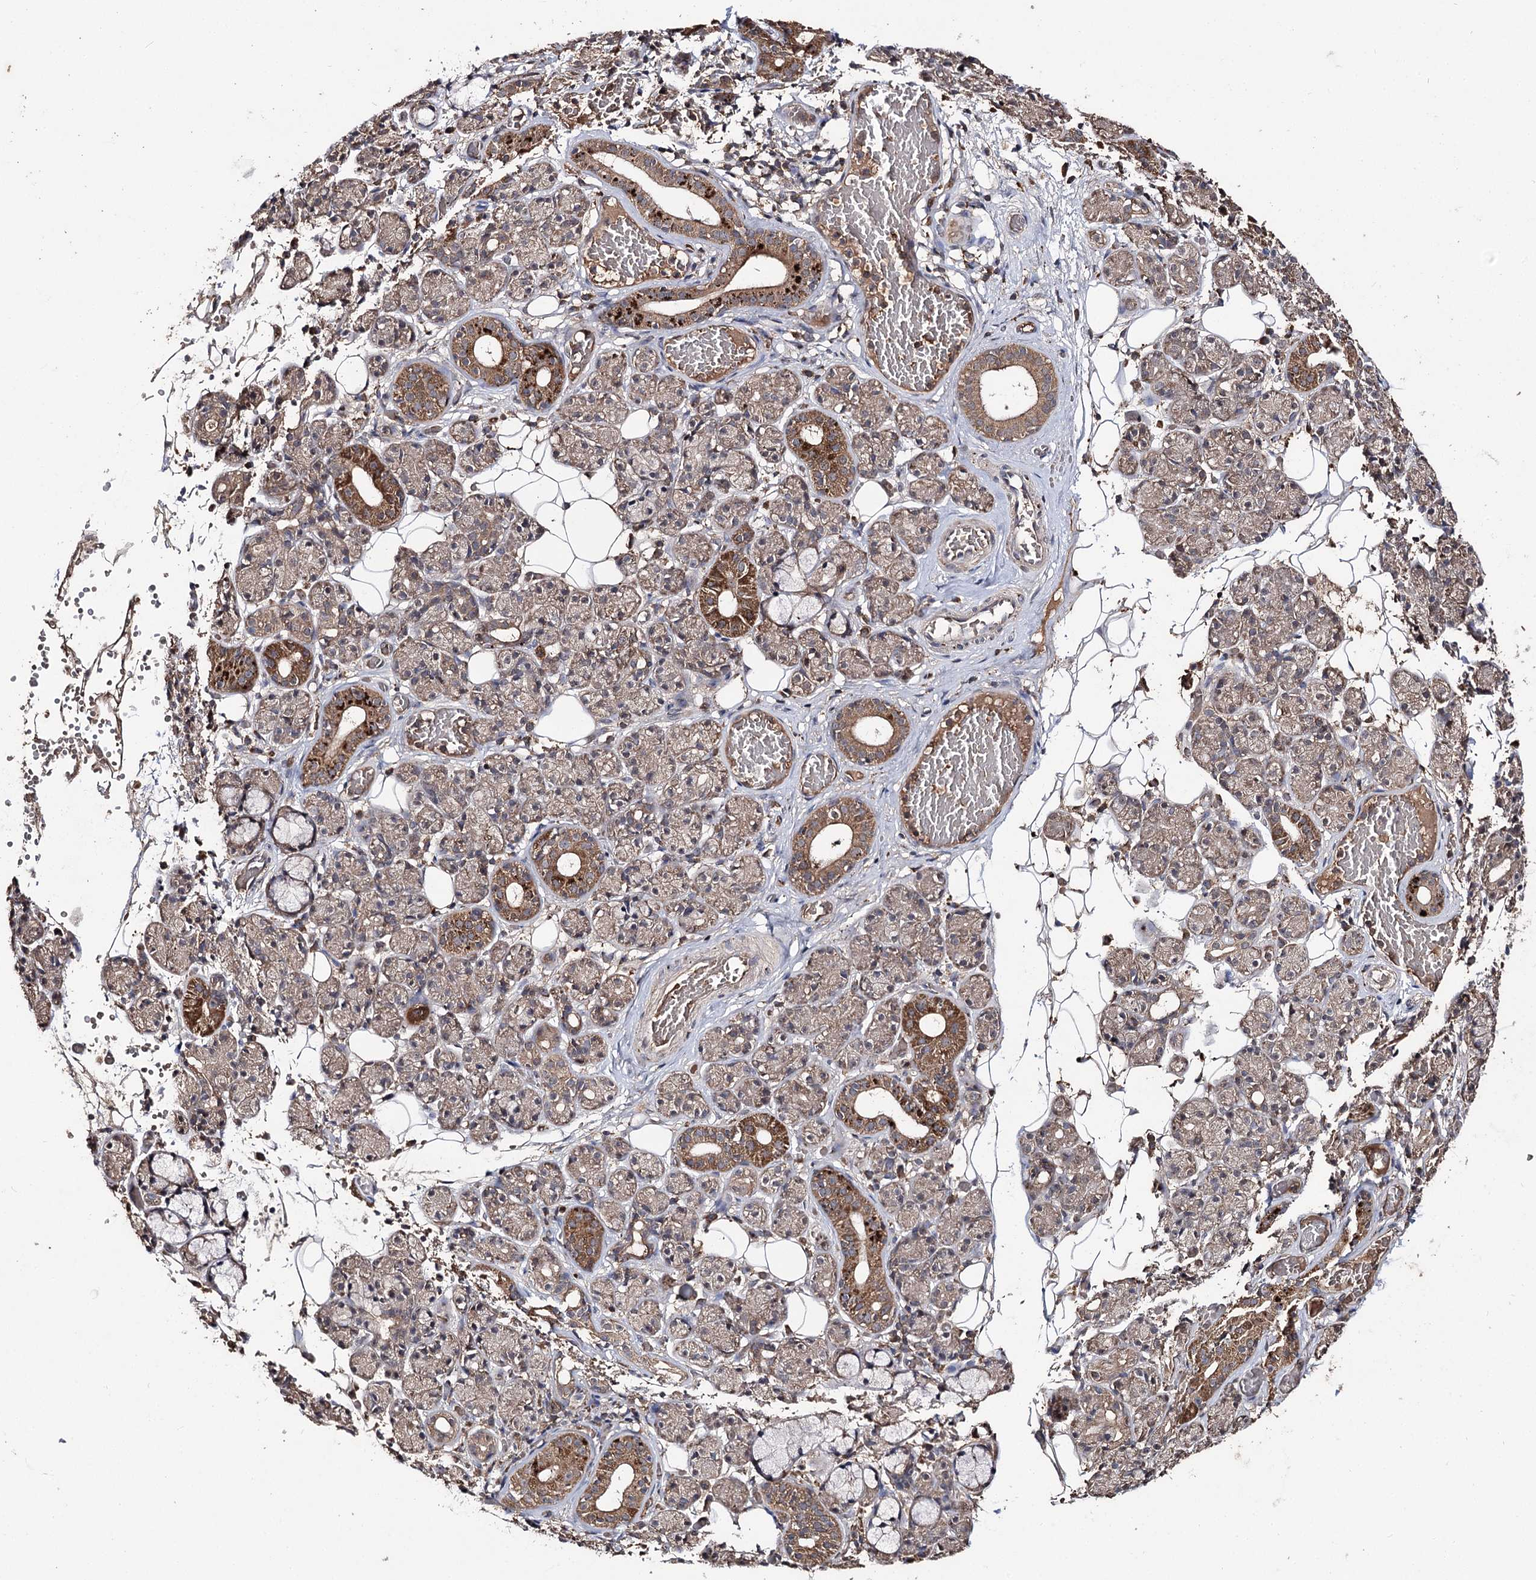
{"staining": {"intensity": "moderate", "quantity": "25%-75%", "location": "cytoplasmic/membranous"}, "tissue": "salivary gland", "cell_type": "Glandular cells", "image_type": "normal", "snomed": [{"axis": "morphology", "description": "Normal tissue, NOS"}, {"axis": "topography", "description": "Salivary gland"}], "caption": "Human salivary gland stained with a brown dye reveals moderate cytoplasmic/membranous positive positivity in about 25%-75% of glandular cells.", "gene": "FAM53B", "patient": {"sex": "male", "age": 63}}